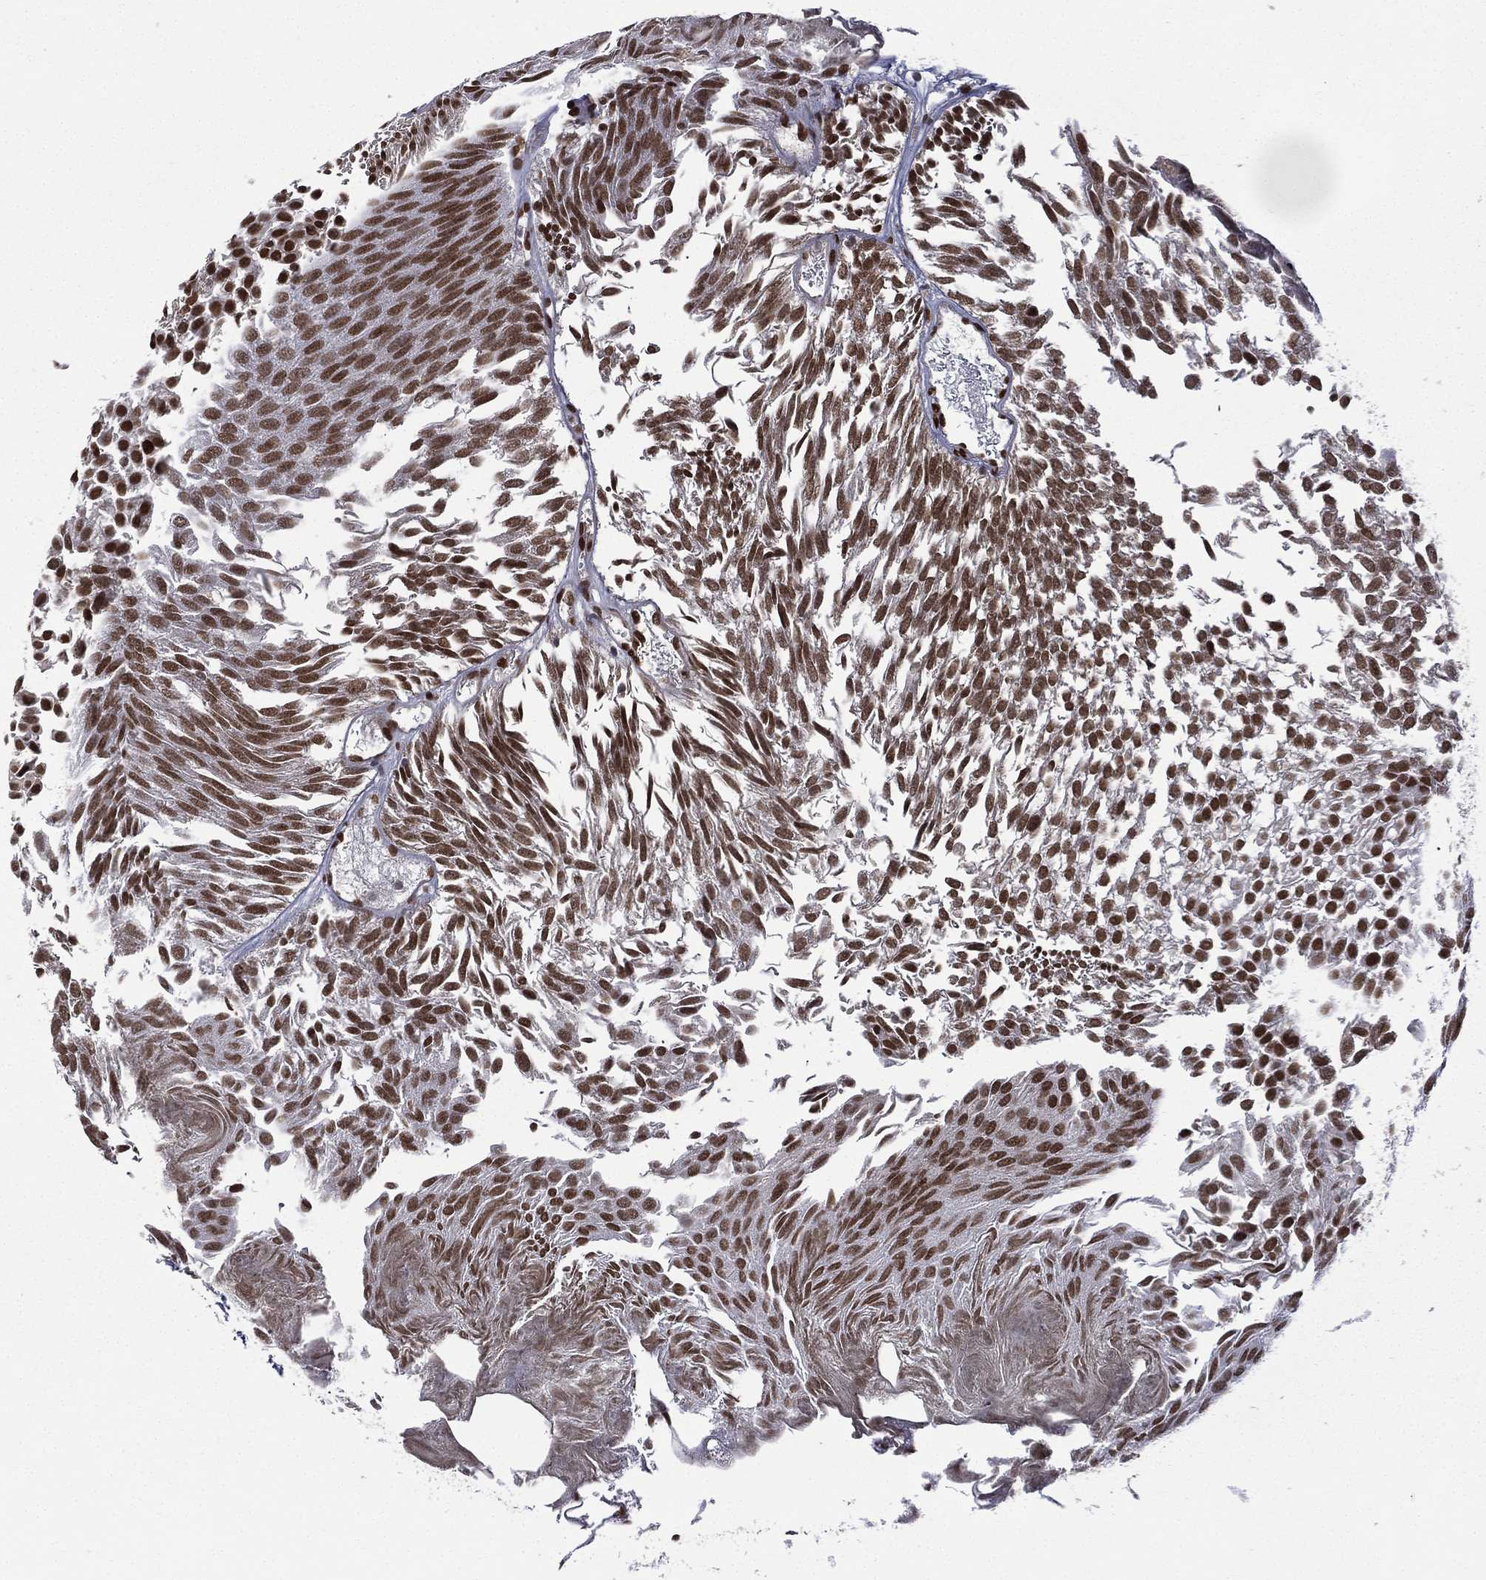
{"staining": {"intensity": "strong", "quantity": ">75%", "location": "nuclear"}, "tissue": "urothelial cancer", "cell_type": "Tumor cells", "image_type": "cancer", "snomed": [{"axis": "morphology", "description": "Urothelial carcinoma, Low grade"}, {"axis": "topography", "description": "Urinary bladder"}], "caption": "Immunohistochemical staining of urothelial cancer demonstrates high levels of strong nuclear protein positivity in approximately >75% of tumor cells.", "gene": "C5orf24", "patient": {"sex": "male", "age": 52}}